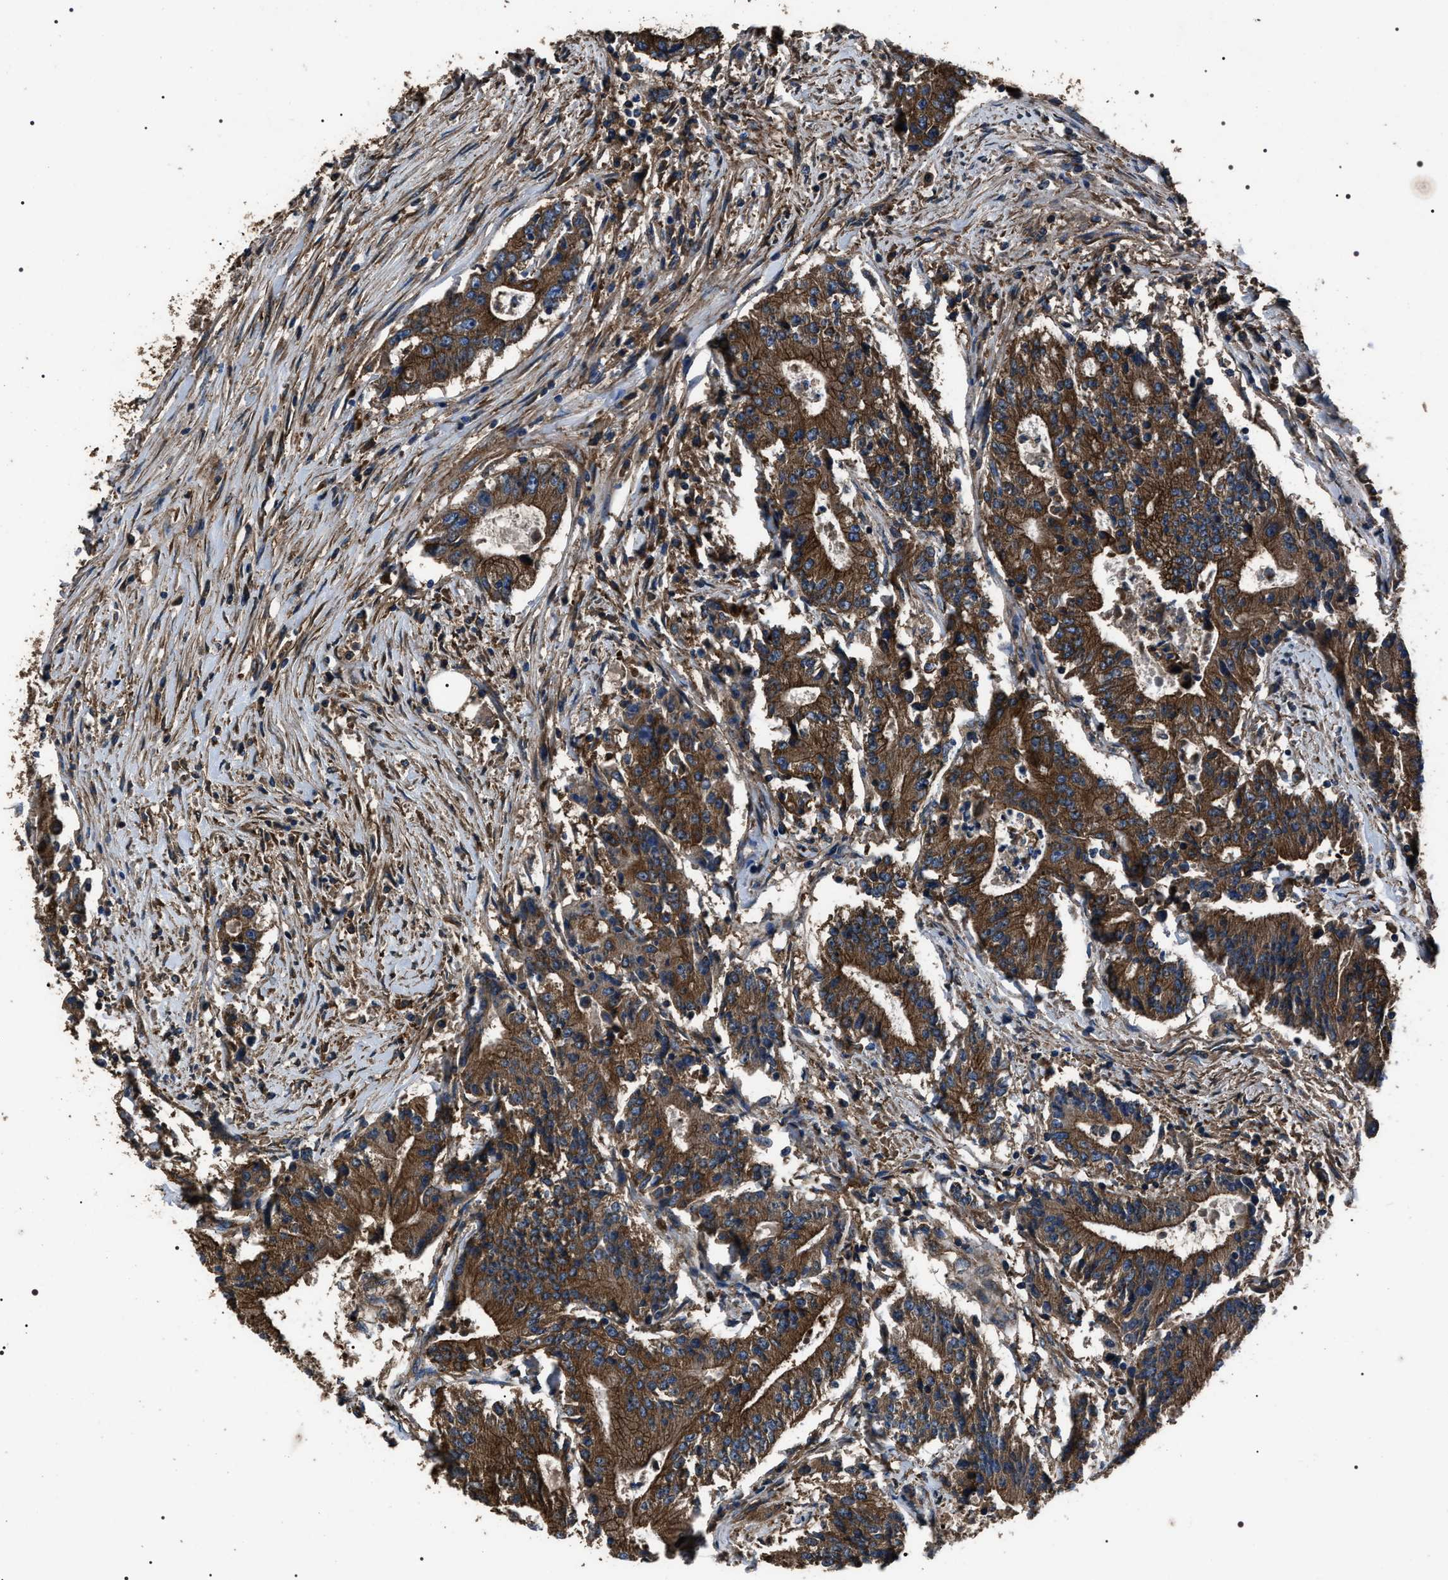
{"staining": {"intensity": "strong", "quantity": ">75%", "location": "cytoplasmic/membranous"}, "tissue": "colorectal cancer", "cell_type": "Tumor cells", "image_type": "cancer", "snomed": [{"axis": "morphology", "description": "Adenocarcinoma, NOS"}, {"axis": "topography", "description": "Colon"}], "caption": "Protein staining of colorectal adenocarcinoma tissue shows strong cytoplasmic/membranous staining in approximately >75% of tumor cells.", "gene": "HSCB", "patient": {"sex": "female", "age": 77}}